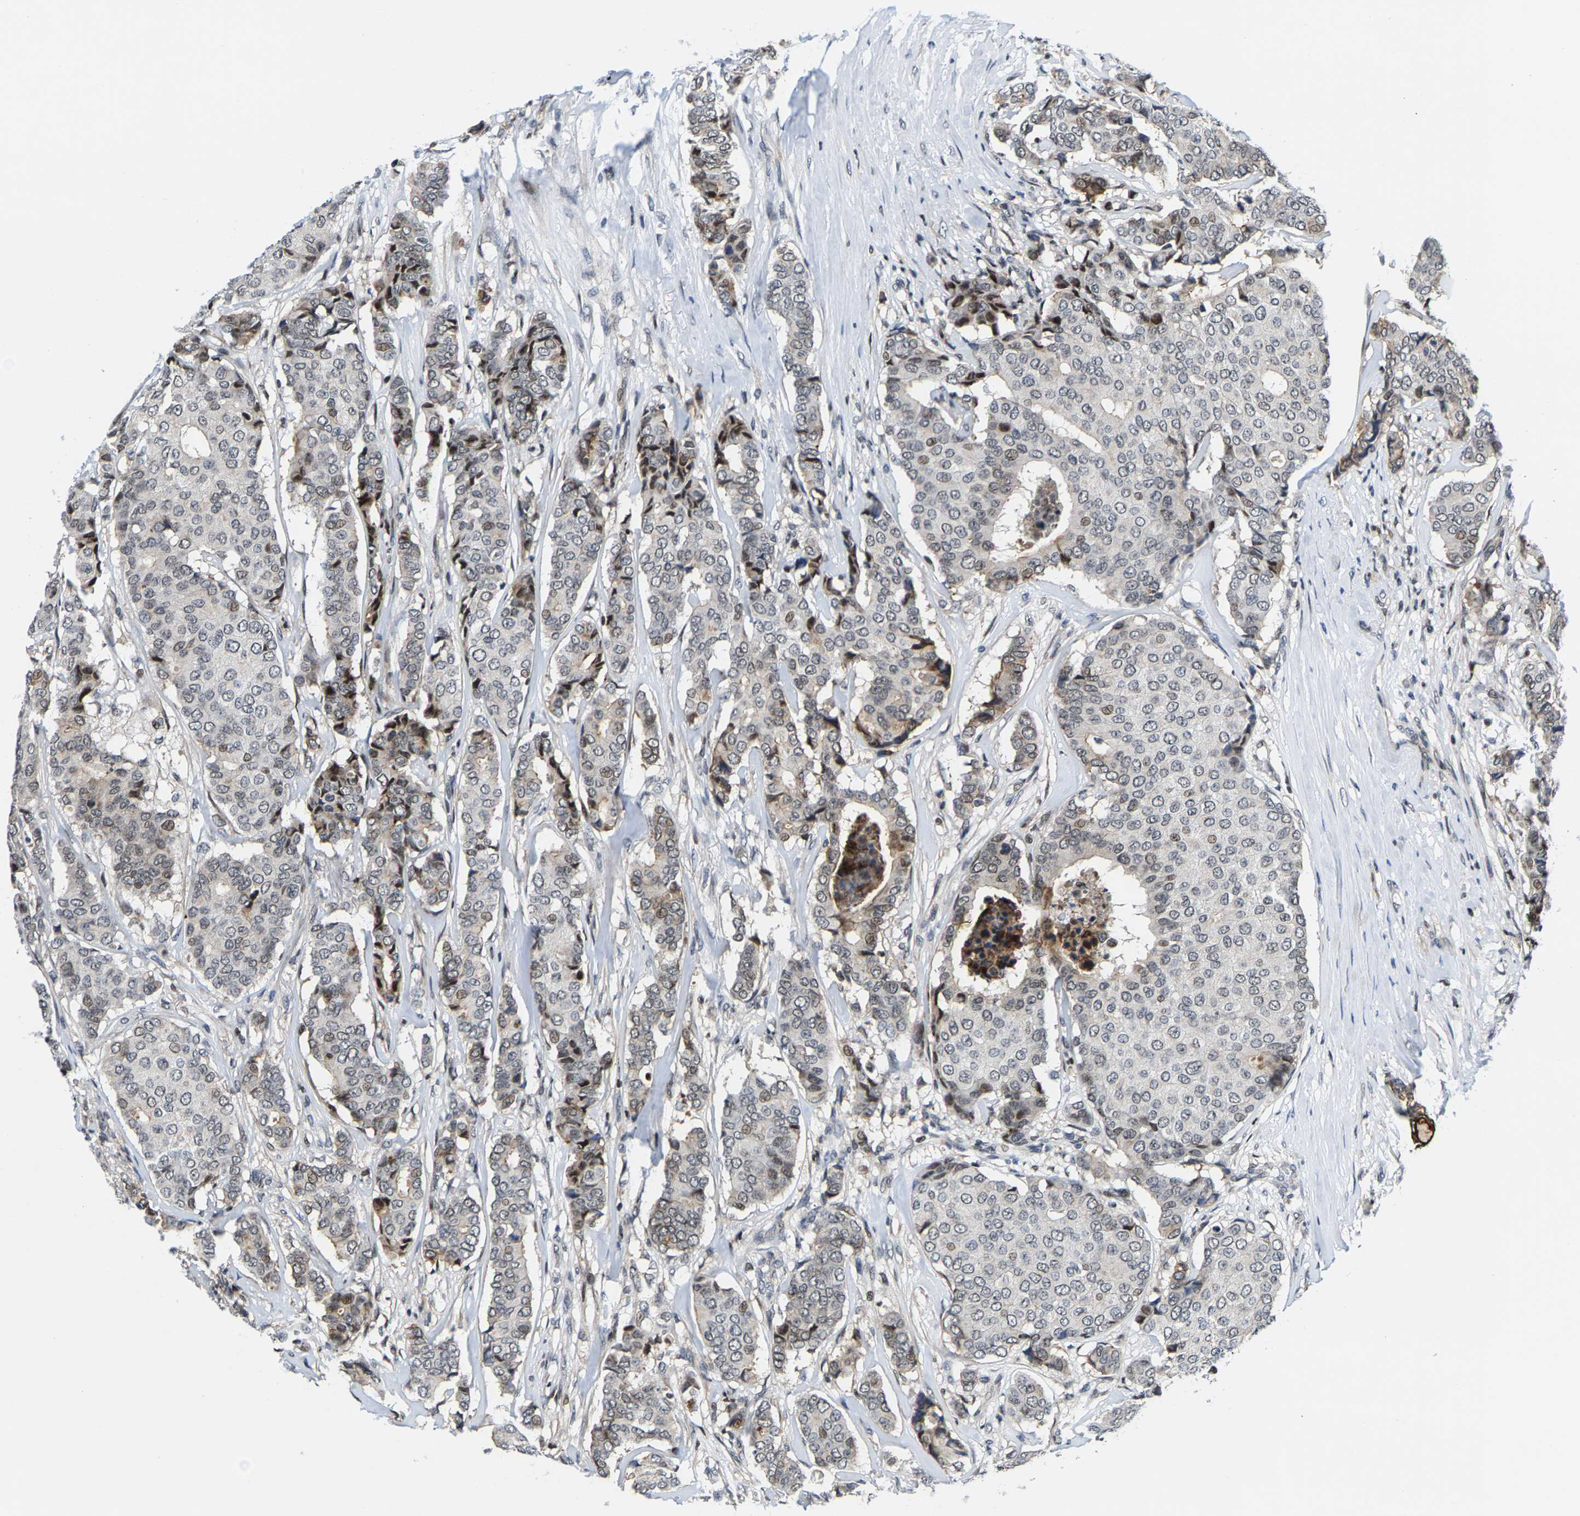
{"staining": {"intensity": "weak", "quantity": "<25%", "location": "nuclear"}, "tissue": "breast cancer", "cell_type": "Tumor cells", "image_type": "cancer", "snomed": [{"axis": "morphology", "description": "Duct carcinoma"}, {"axis": "topography", "description": "Breast"}], "caption": "An image of intraductal carcinoma (breast) stained for a protein exhibits no brown staining in tumor cells. Nuclei are stained in blue.", "gene": "GTPBP10", "patient": {"sex": "female", "age": 75}}